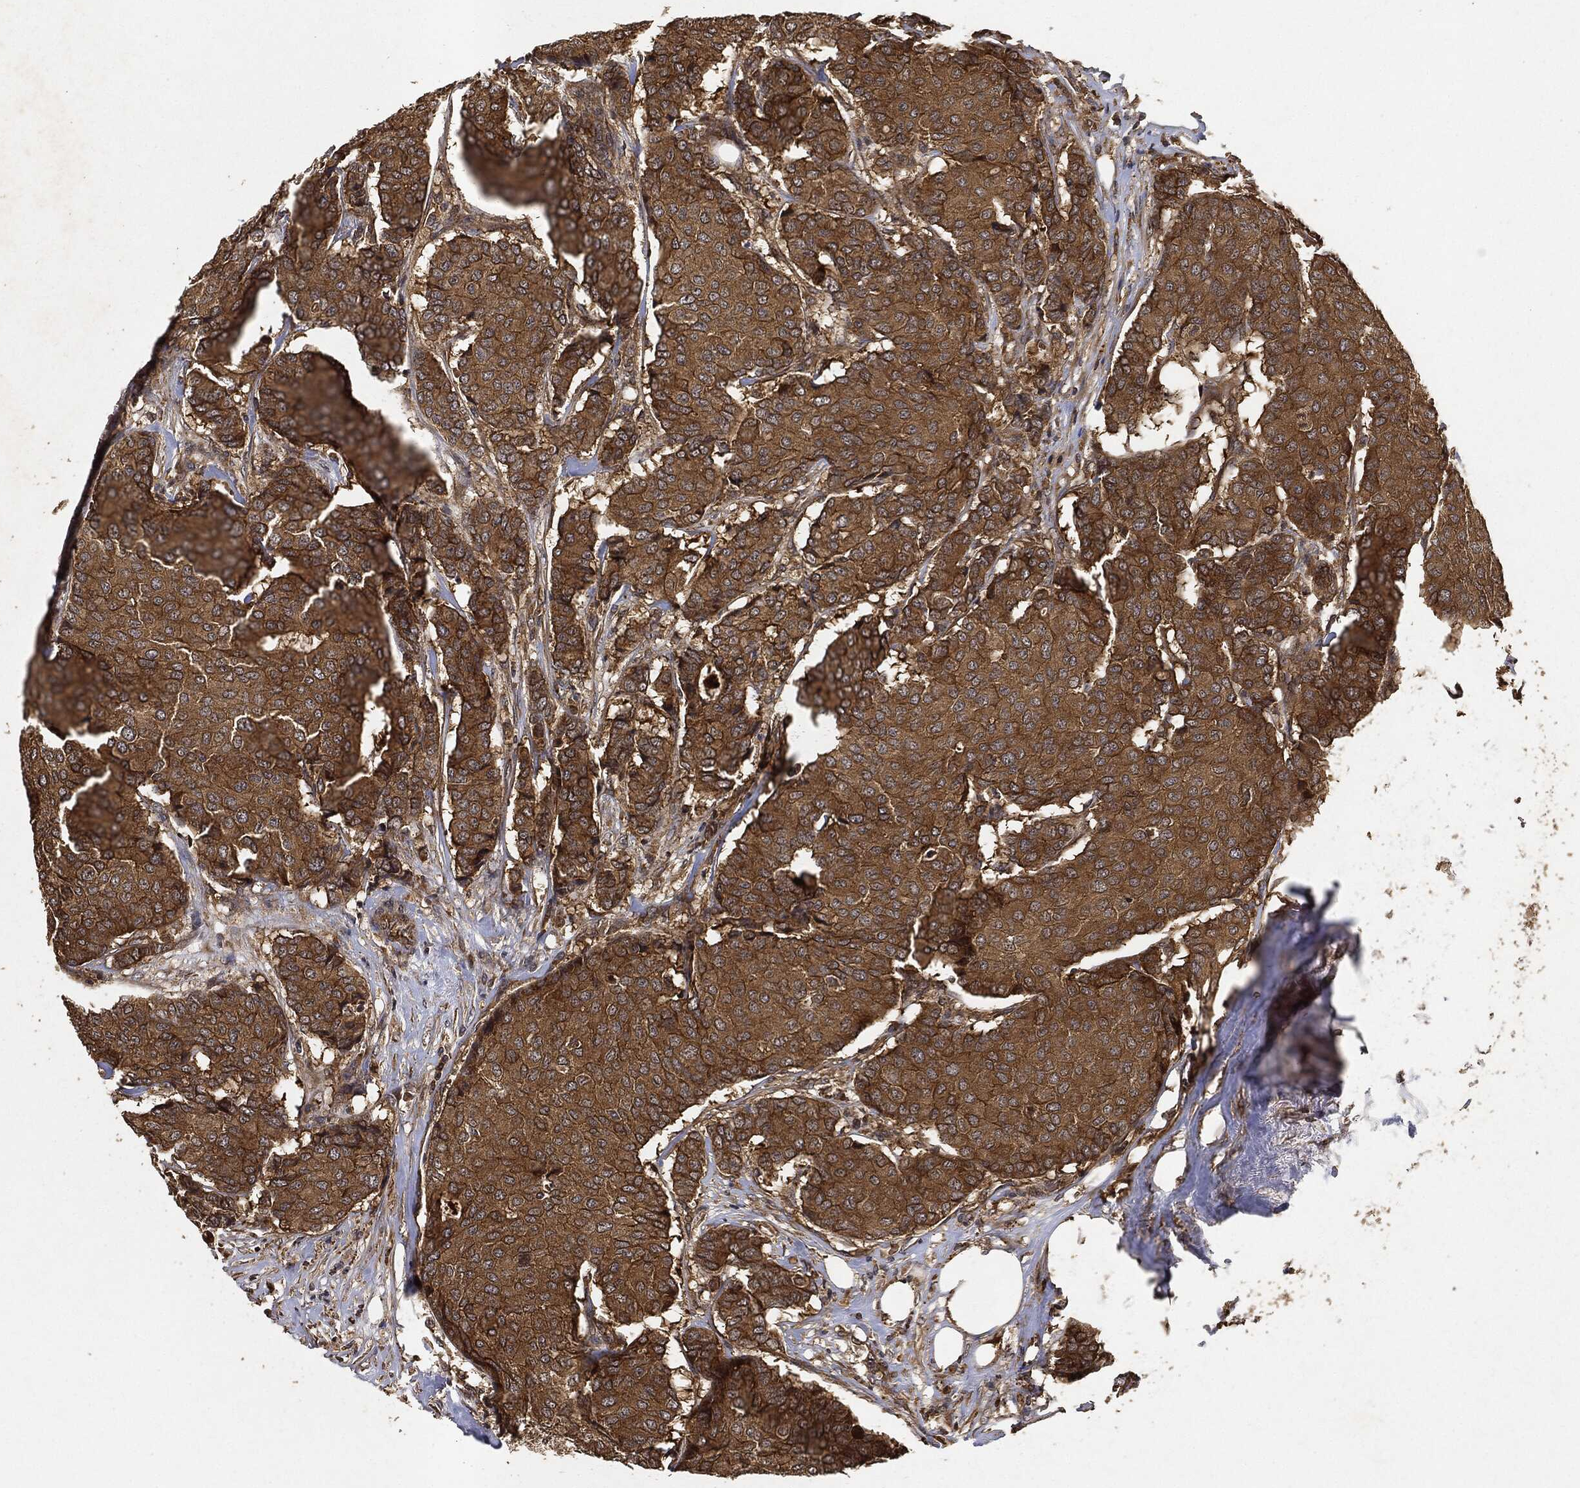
{"staining": {"intensity": "strong", "quantity": ">75%", "location": "cytoplasmic/membranous"}, "tissue": "breast cancer", "cell_type": "Tumor cells", "image_type": "cancer", "snomed": [{"axis": "morphology", "description": "Duct carcinoma"}, {"axis": "topography", "description": "Breast"}], "caption": "The immunohistochemical stain shows strong cytoplasmic/membranous positivity in tumor cells of intraductal carcinoma (breast) tissue. (IHC, brightfield microscopy, high magnification).", "gene": "MLST8", "patient": {"sex": "female", "age": 75}}